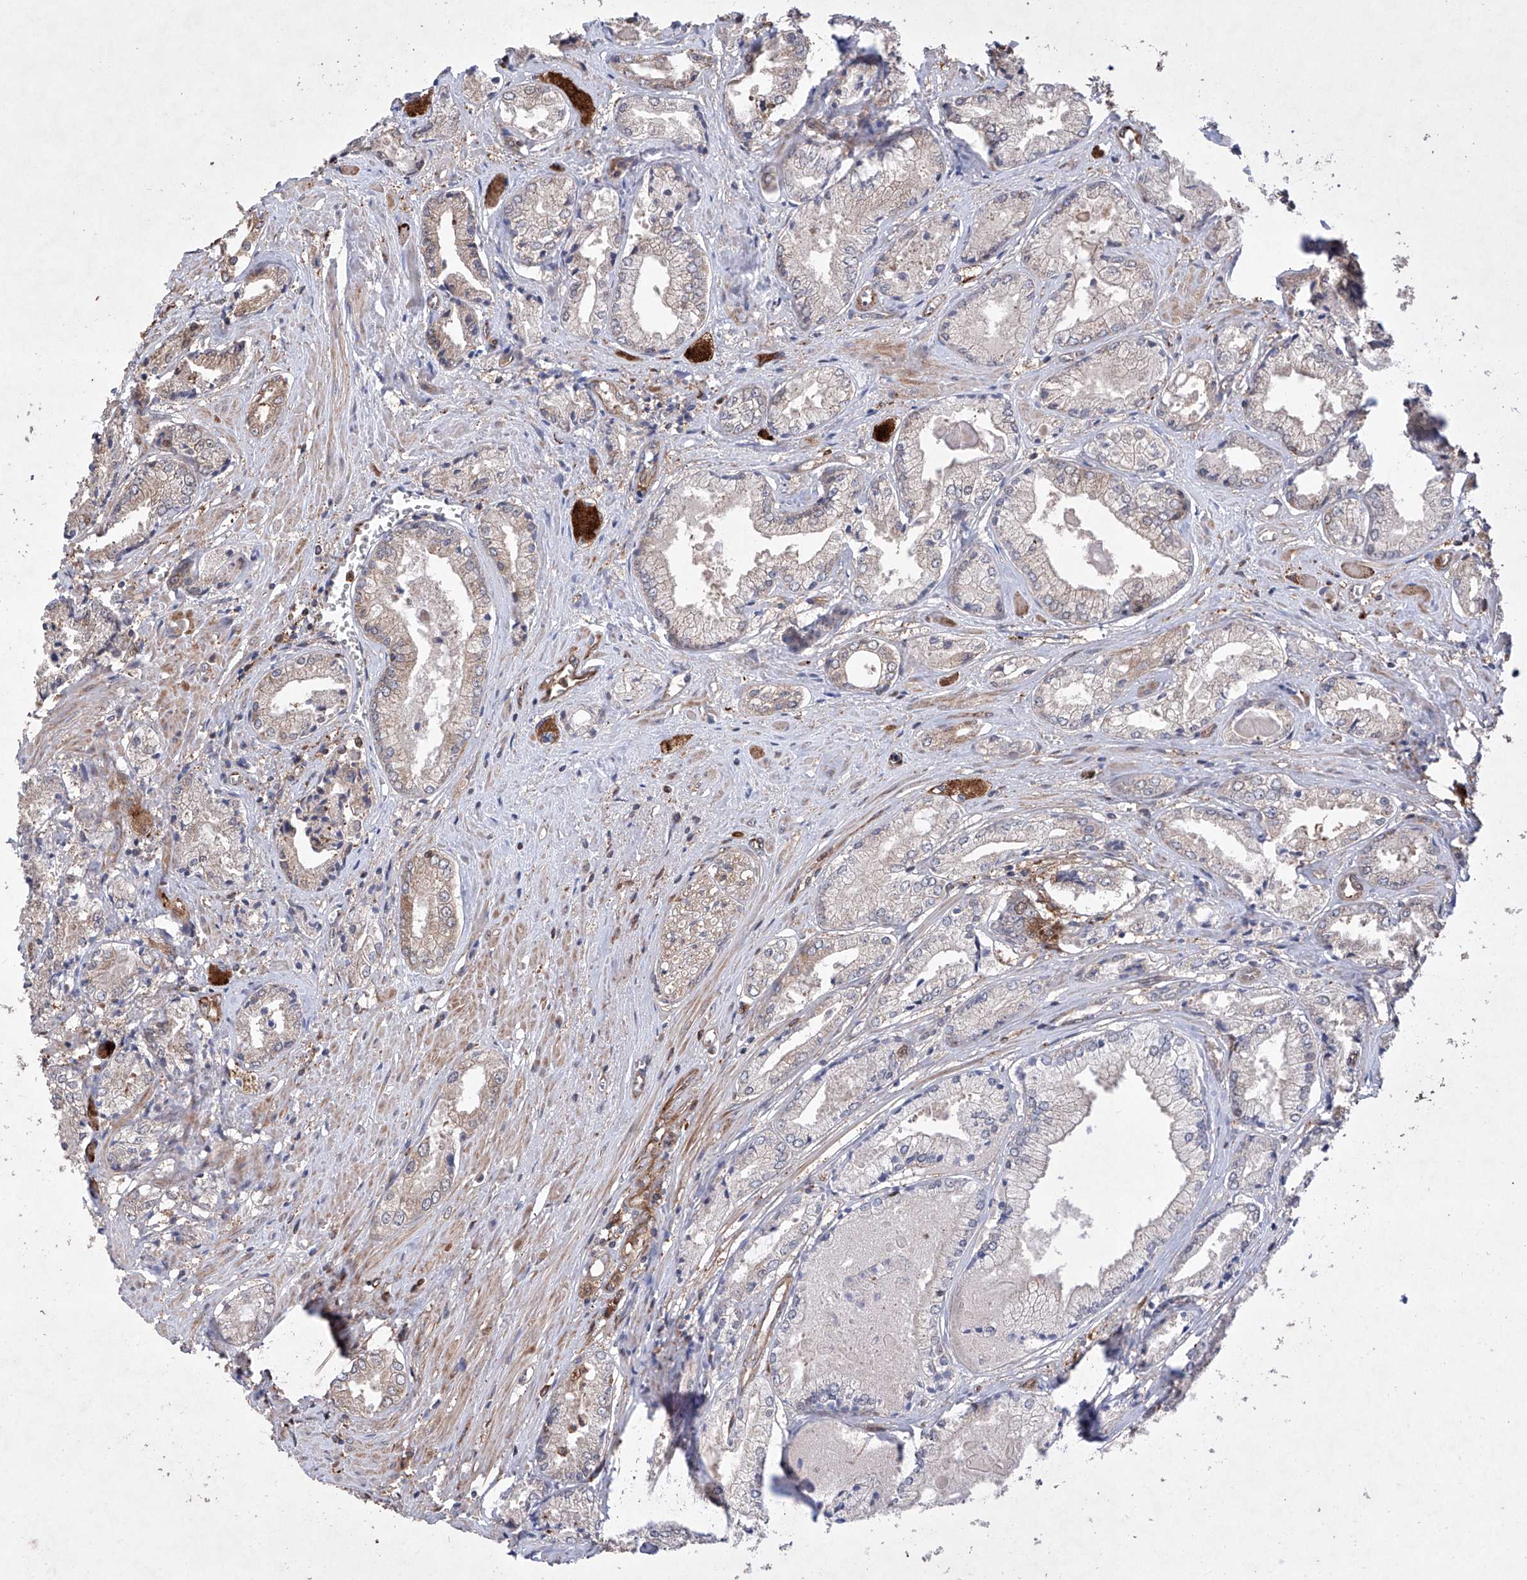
{"staining": {"intensity": "weak", "quantity": "25%-75%", "location": "cytoplasmic/membranous"}, "tissue": "prostate cancer", "cell_type": "Tumor cells", "image_type": "cancer", "snomed": [{"axis": "morphology", "description": "Adenocarcinoma, Low grade"}, {"axis": "topography", "description": "Prostate"}], "caption": "The image displays a brown stain indicating the presence of a protein in the cytoplasmic/membranous of tumor cells in prostate cancer. (DAB = brown stain, brightfield microscopy at high magnification).", "gene": "TIMM23", "patient": {"sex": "male", "age": 60}}